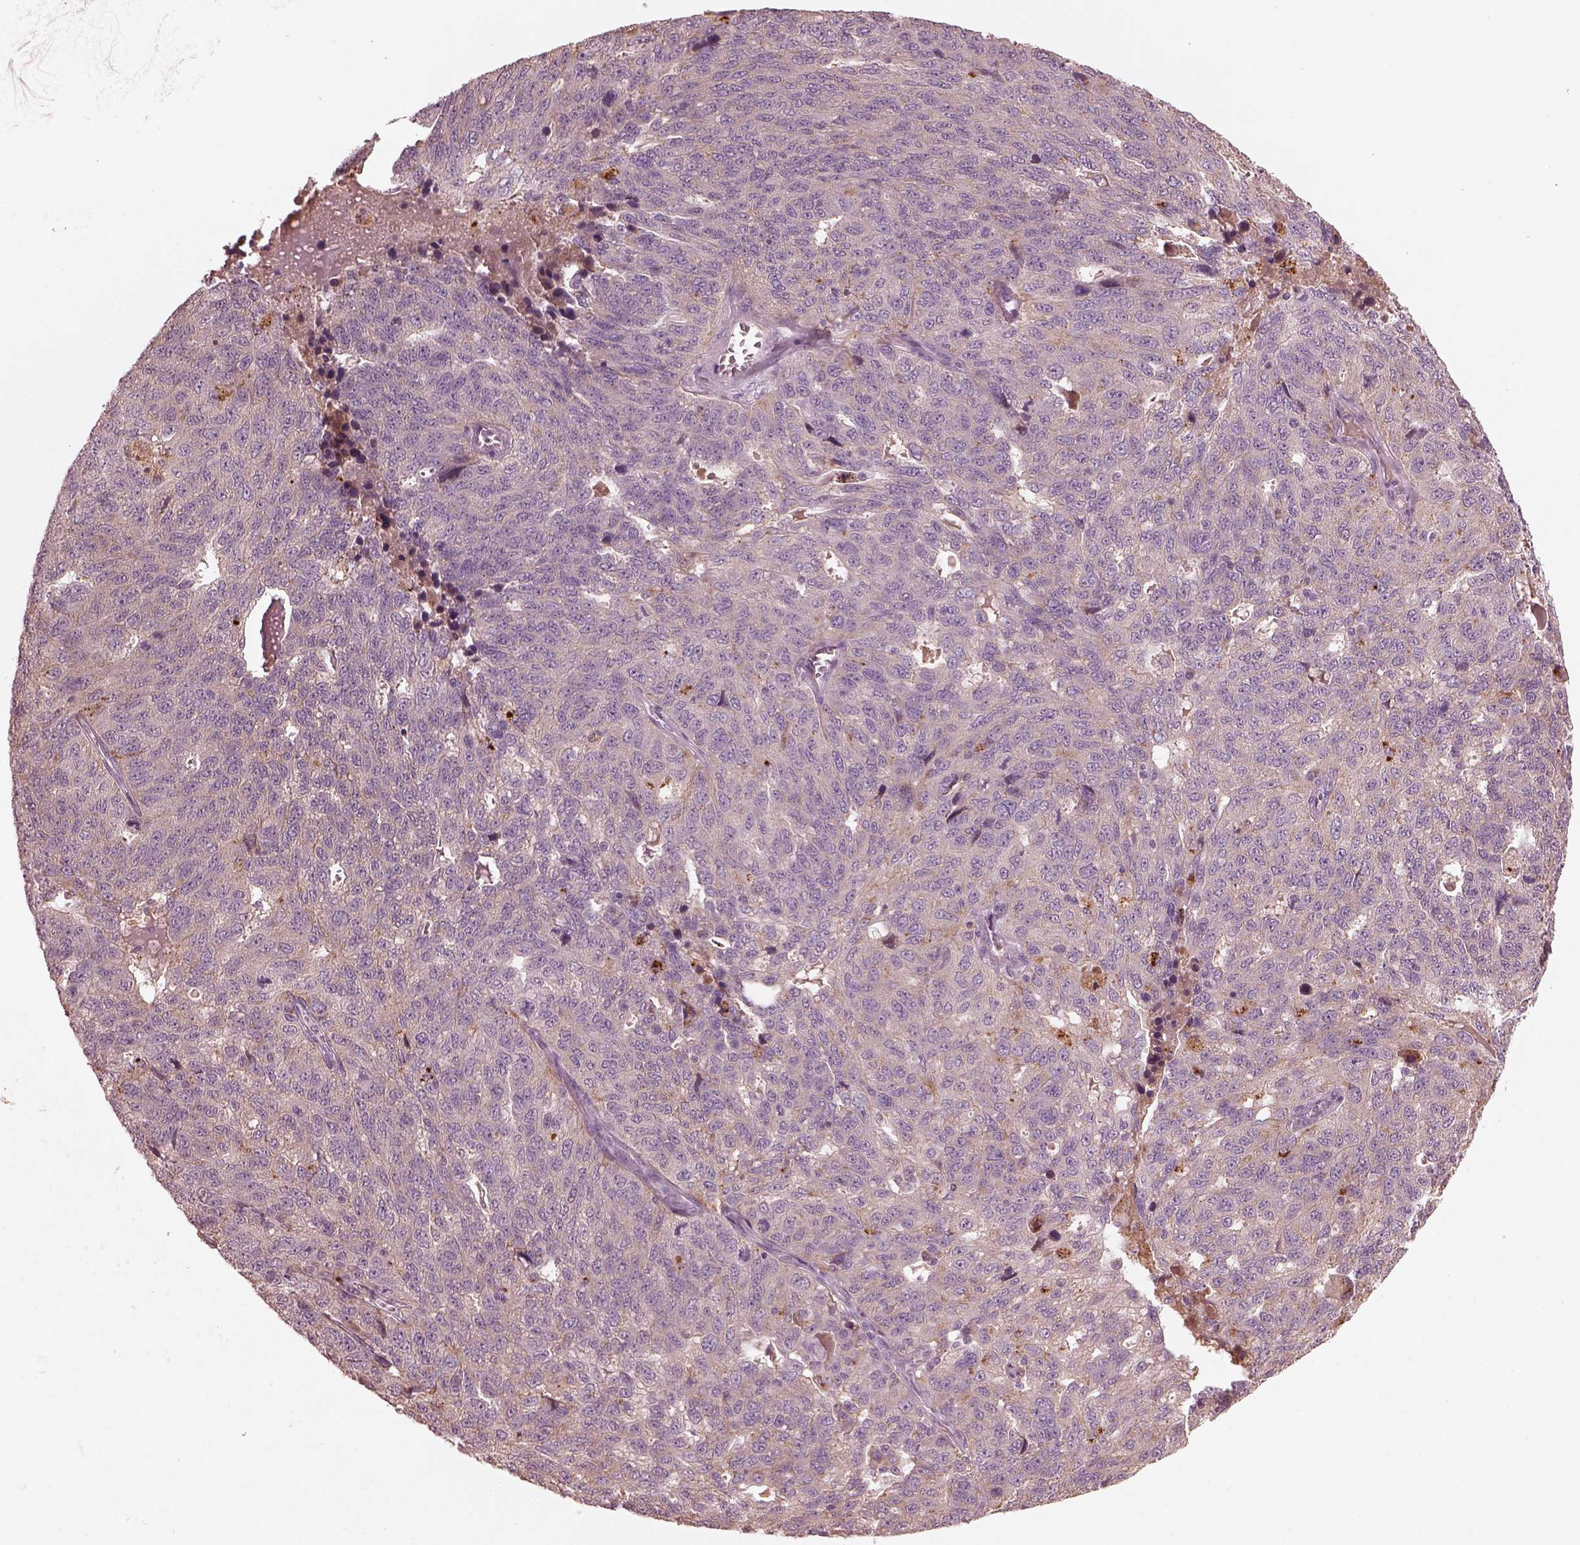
{"staining": {"intensity": "negative", "quantity": "none", "location": "none"}, "tissue": "ovarian cancer", "cell_type": "Tumor cells", "image_type": "cancer", "snomed": [{"axis": "morphology", "description": "Cystadenocarcinoma, serous, NOS"}, {"axis": "topography", "description": "Ovary"}], "caption": "This is a micrograph of IHC staining of ovarian serous cystadenocarcinoma, which shows no positivity in tumor cells.", "gene": "VWA5B1", "patient": {"sex": "female", "age": 71}}